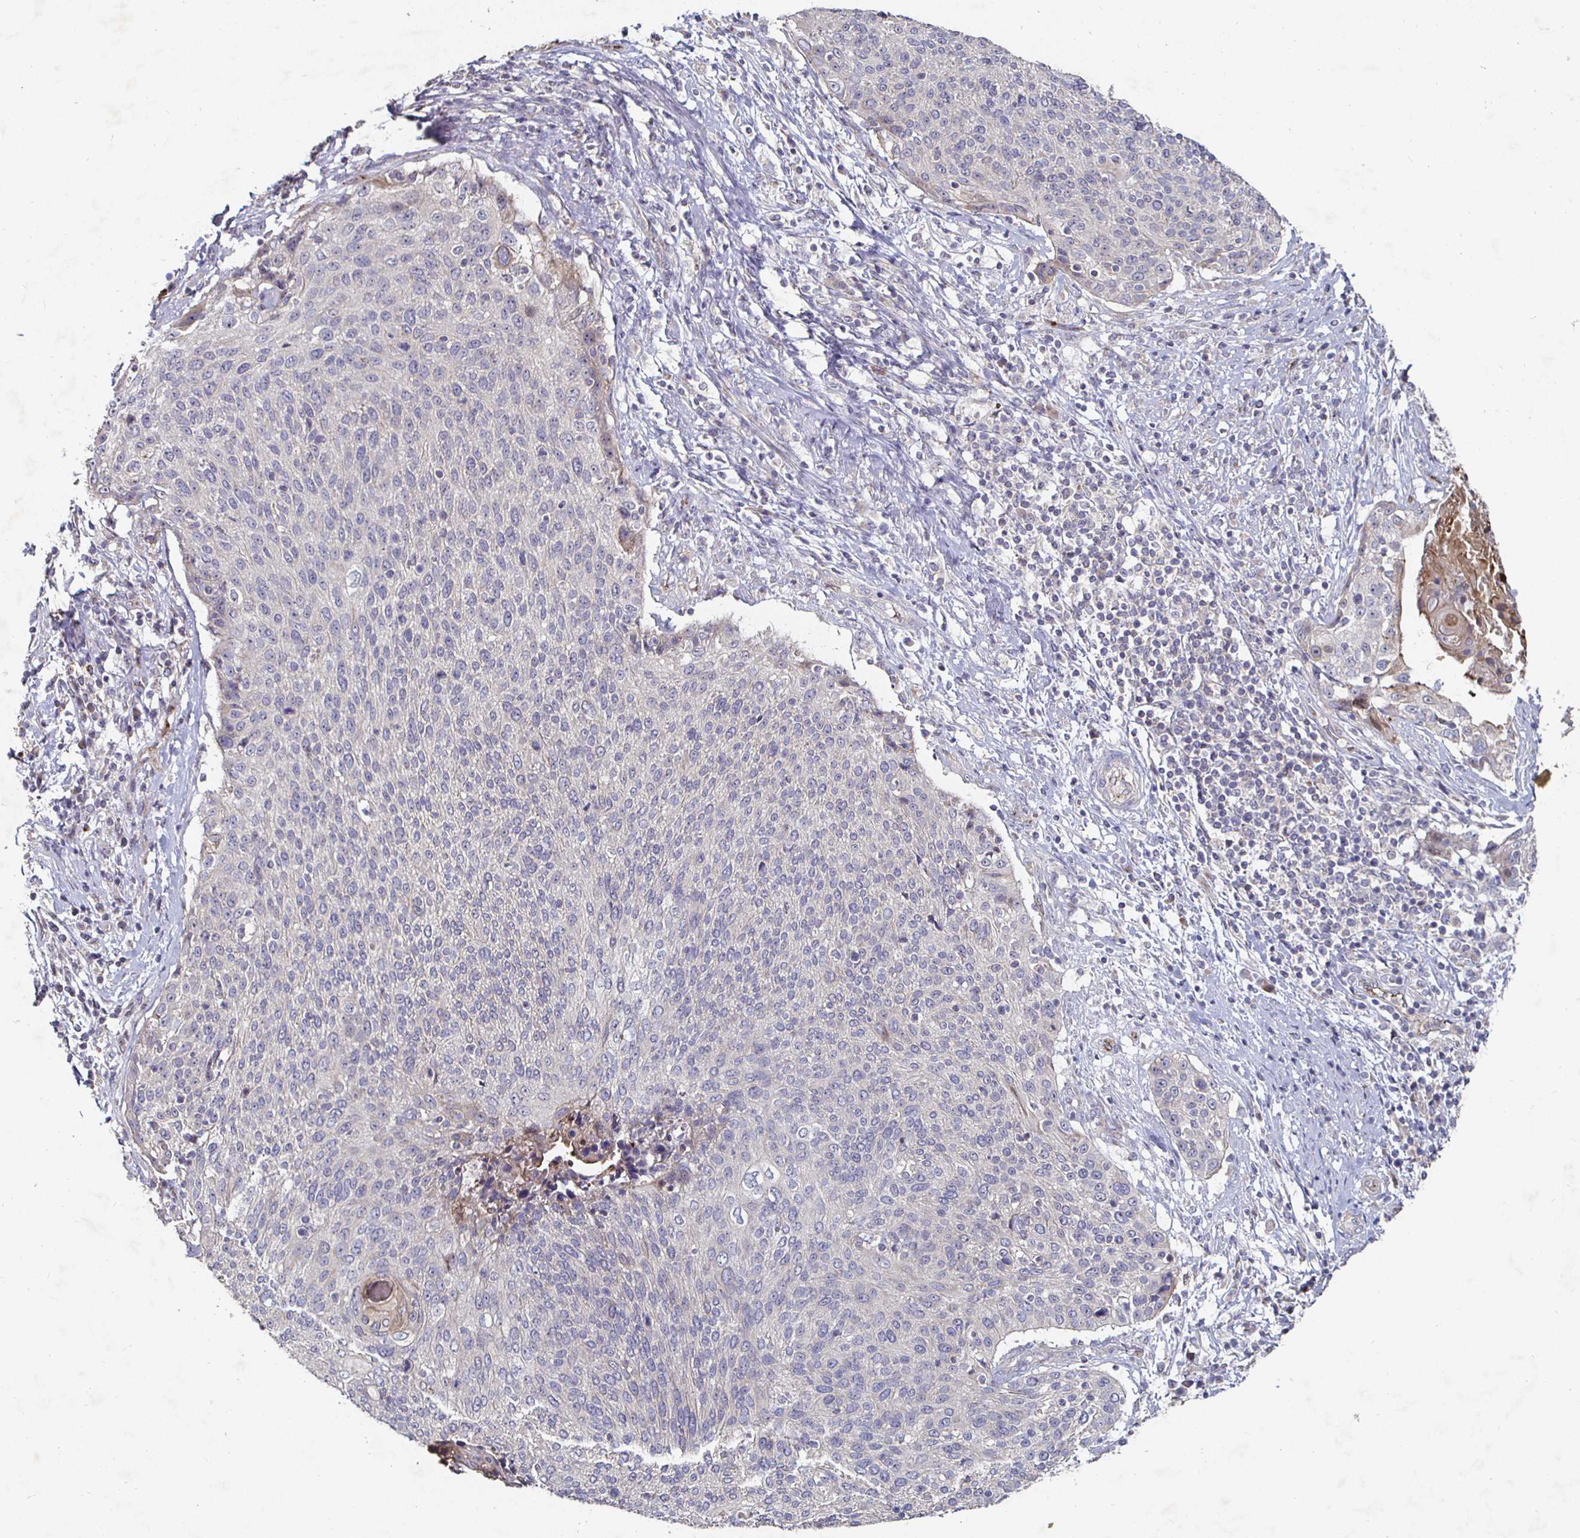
{"staining": {"intensity": "weak", "quantity": "<25%", "location": "cytoplasmic/membranous"}, "tissue": "cervical cancer", "cell_type": "Tumor cells", "image_type": "cancer", "snomed": [{"axis": "morphology", "description": "Squamous cell carcinoma, NOS"}, {"axis": "topography", "description": "Cervix"}], "caption": "This is an IHC photomicrograph of cervical squamous cell carcinoma. There is no expression in tumor cells.", "gene": "NRSN1", "patient": {"sex": "female", "age": 31}}